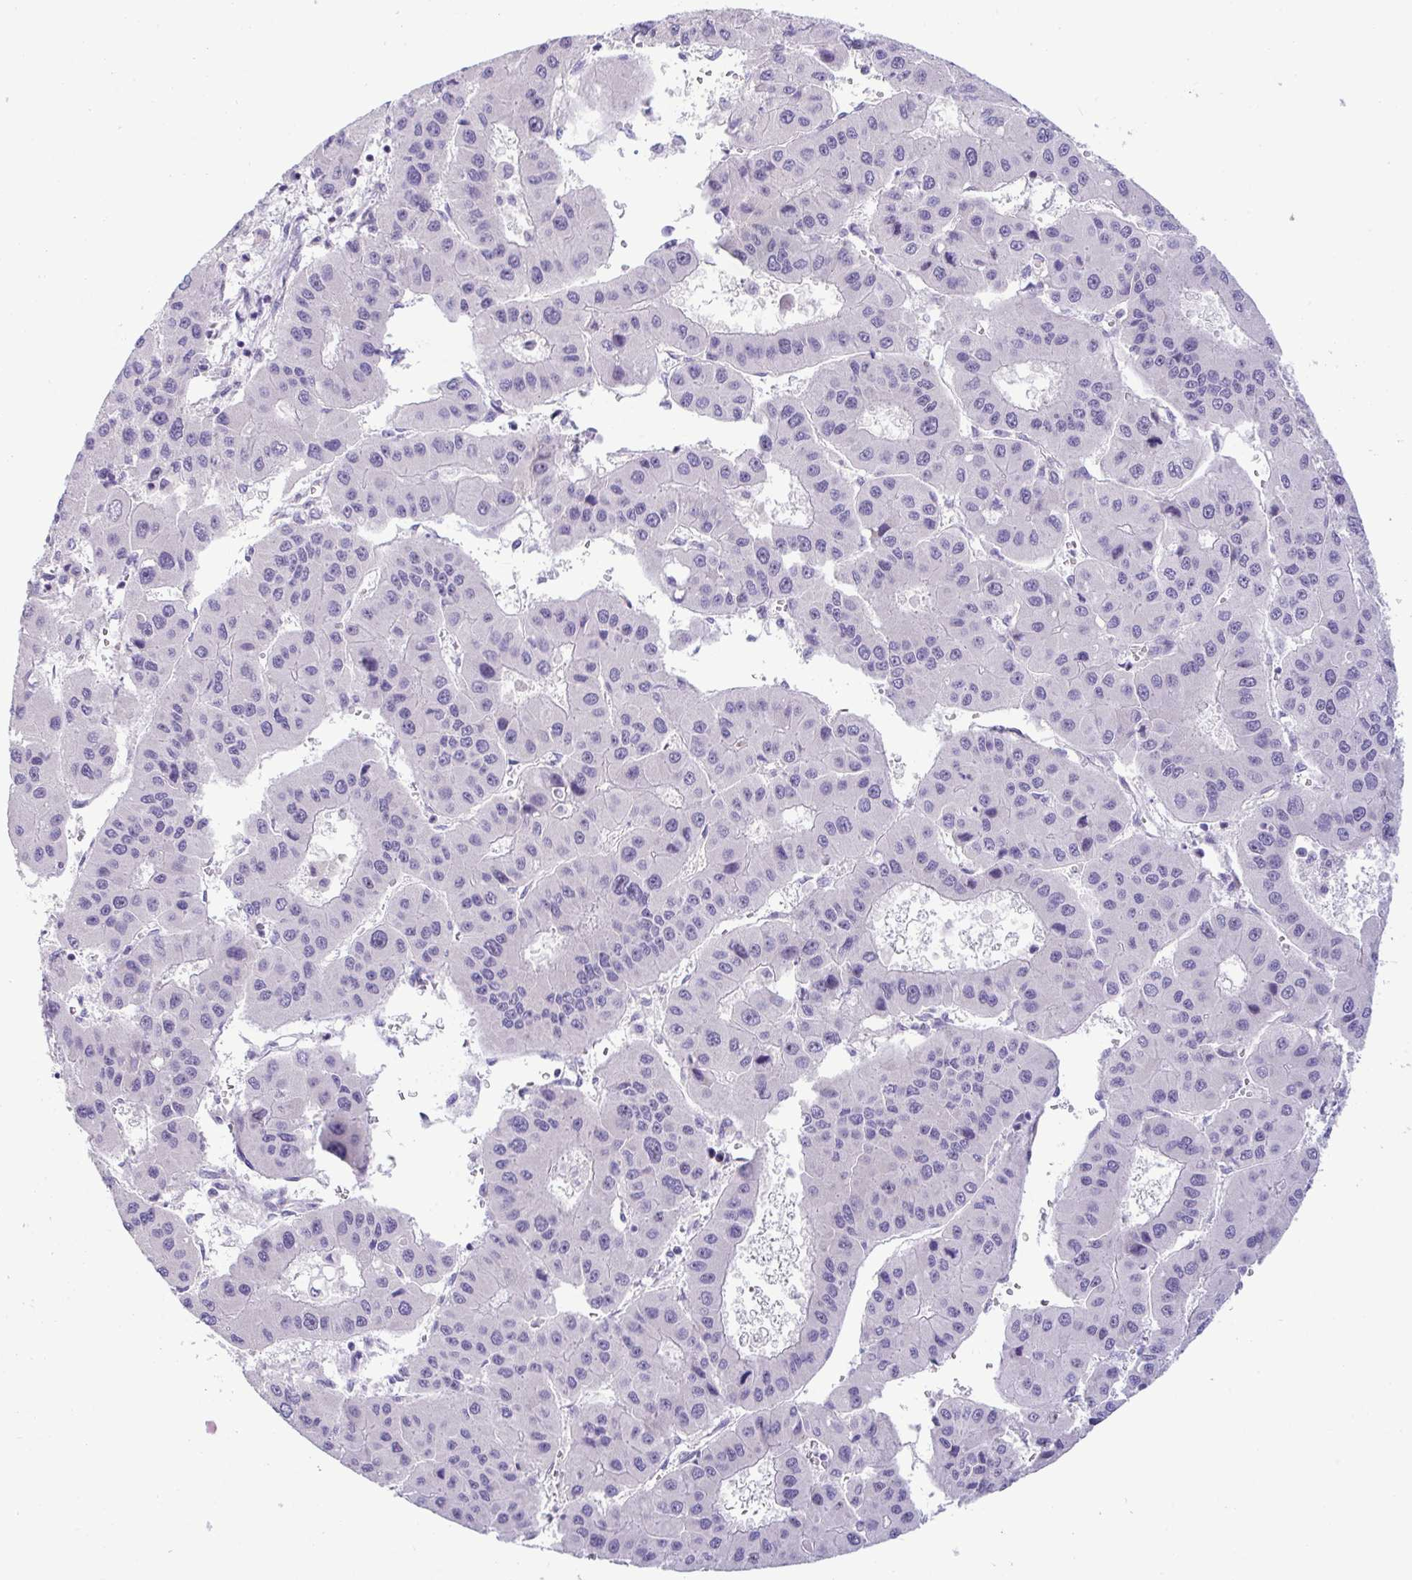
{"staining": {"intensity": "negative", "quantity": "none", "location": "none"}, "tissue": "liver cancer", "cell_type": "Tumor cells", "image_type": "cancer", "snomed": [{"axis": "morphology", "description": "Carcinoma, Hepatocellular, NOS"}, {"axis": "topography", "description": "Liver"}], "caption": "This image is of liver cancer (hepatocellular carcinoma) stained with IHC to label a protein in brown with the nuclei are counter-stained blue. There is no positivity in tumor cells. The staining was performed using DAB (3,3'-diaminobenzidine) to visualize the protein expression in brown, while the nuclei were stained in blue with hematoxylin (Magnification: 20x).", "gene": "DTX3", "patient": {"sex": "male", "age": 73}}